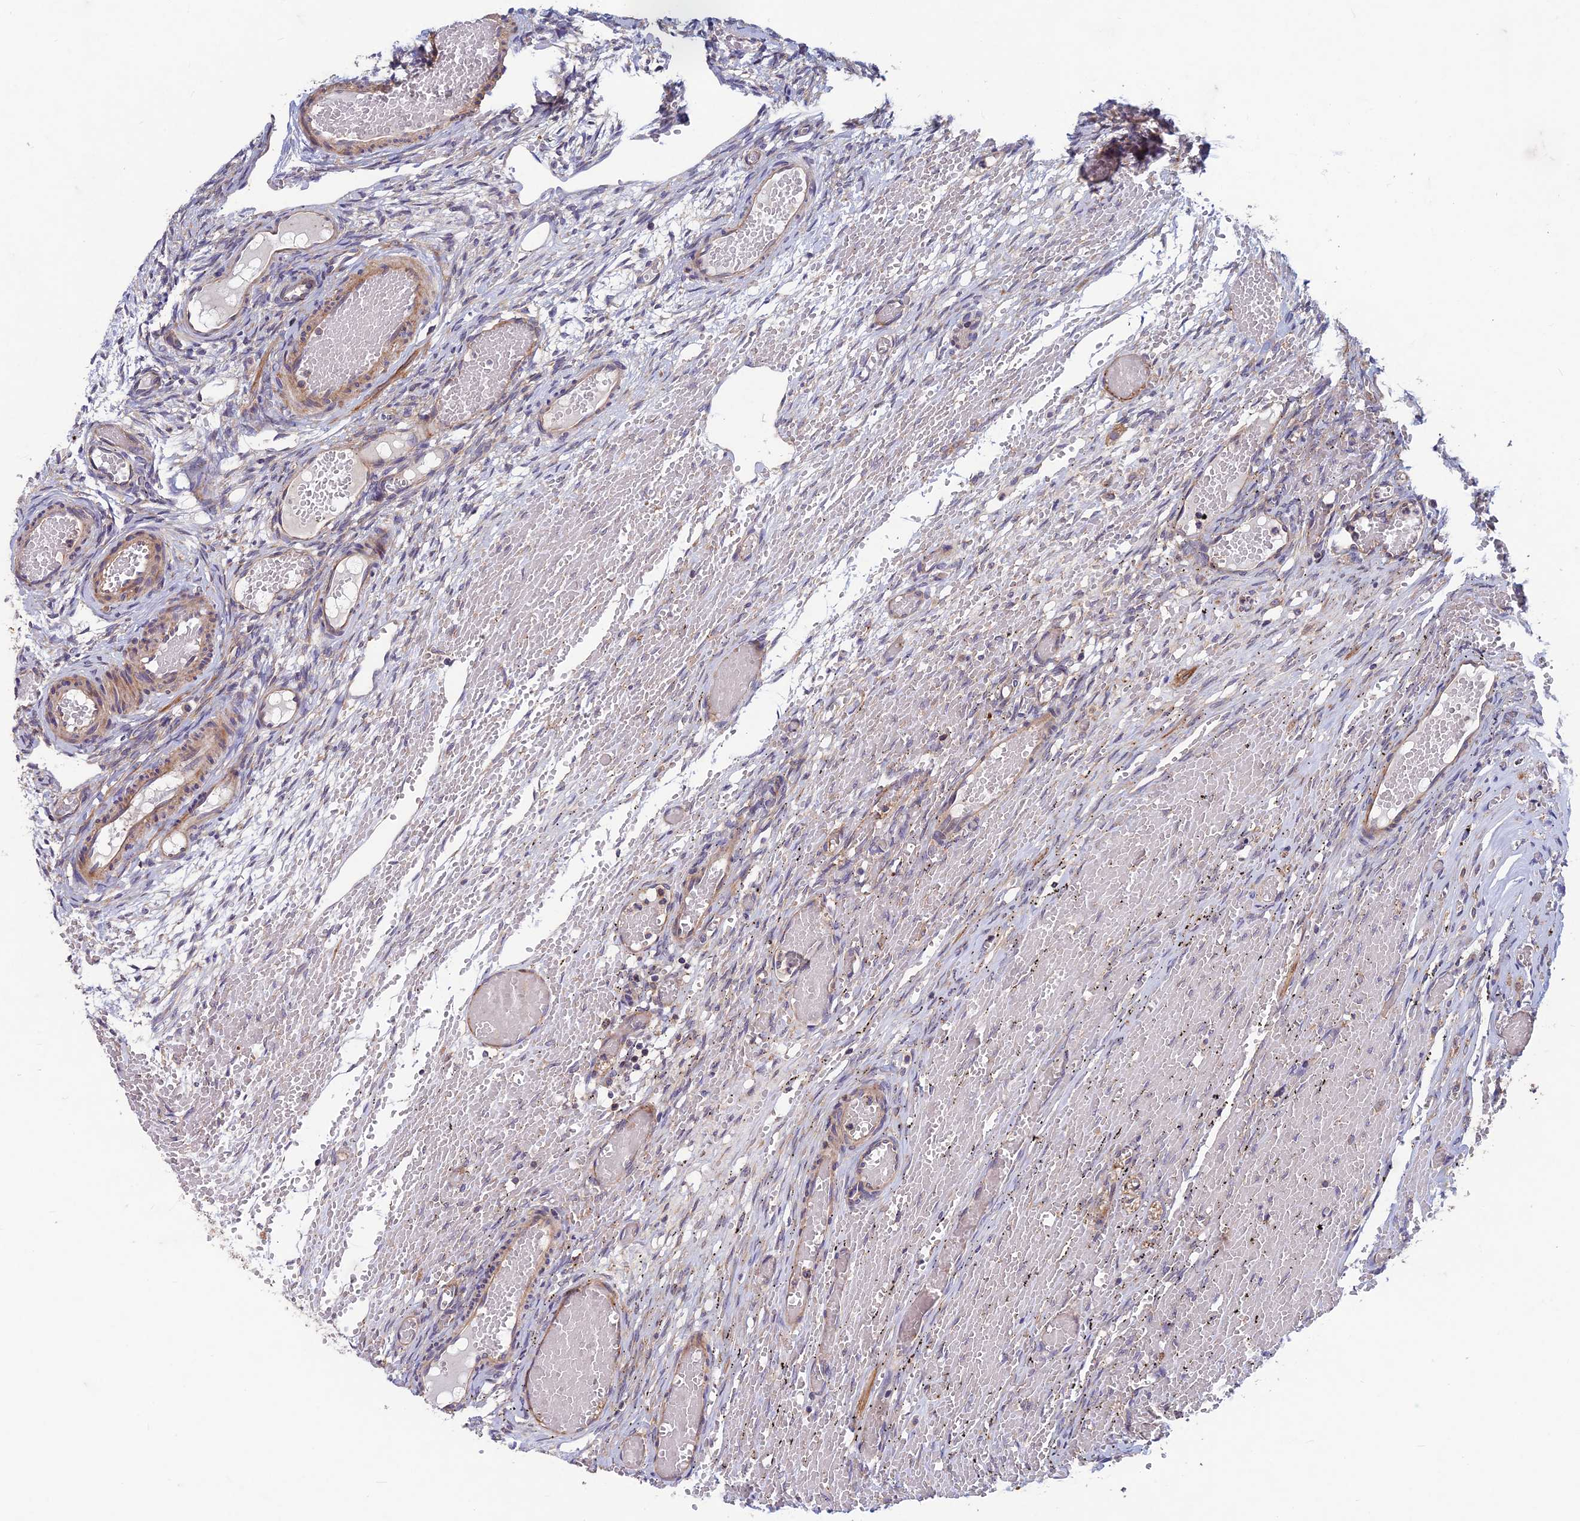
{"staining": {"intensity": "weak", "quantity": ">75%", "location": "cytoplasmic/membranous"}, "tissue": "ovary", "cell_type": "Follicle cells", "image_type": "normal", "snomed": [{"axis": "morphology", "description": "Adenocarcinoma, NOS"}, {"axis": "topography", "description": "Endometrium"}], "caption": "An IHC histopathology image of unremarkable tissue is shown. Protein staining in brown labels weak cytoplasmic/membranous positivity in ovary within follicle cells. The staining is performed using DAB brown chromogen to label protein expression. The nuclei are counter-stained blue using hematoxylin.", "gene": "NCAPG", "patient": {"sex": "female", "age": 32}}